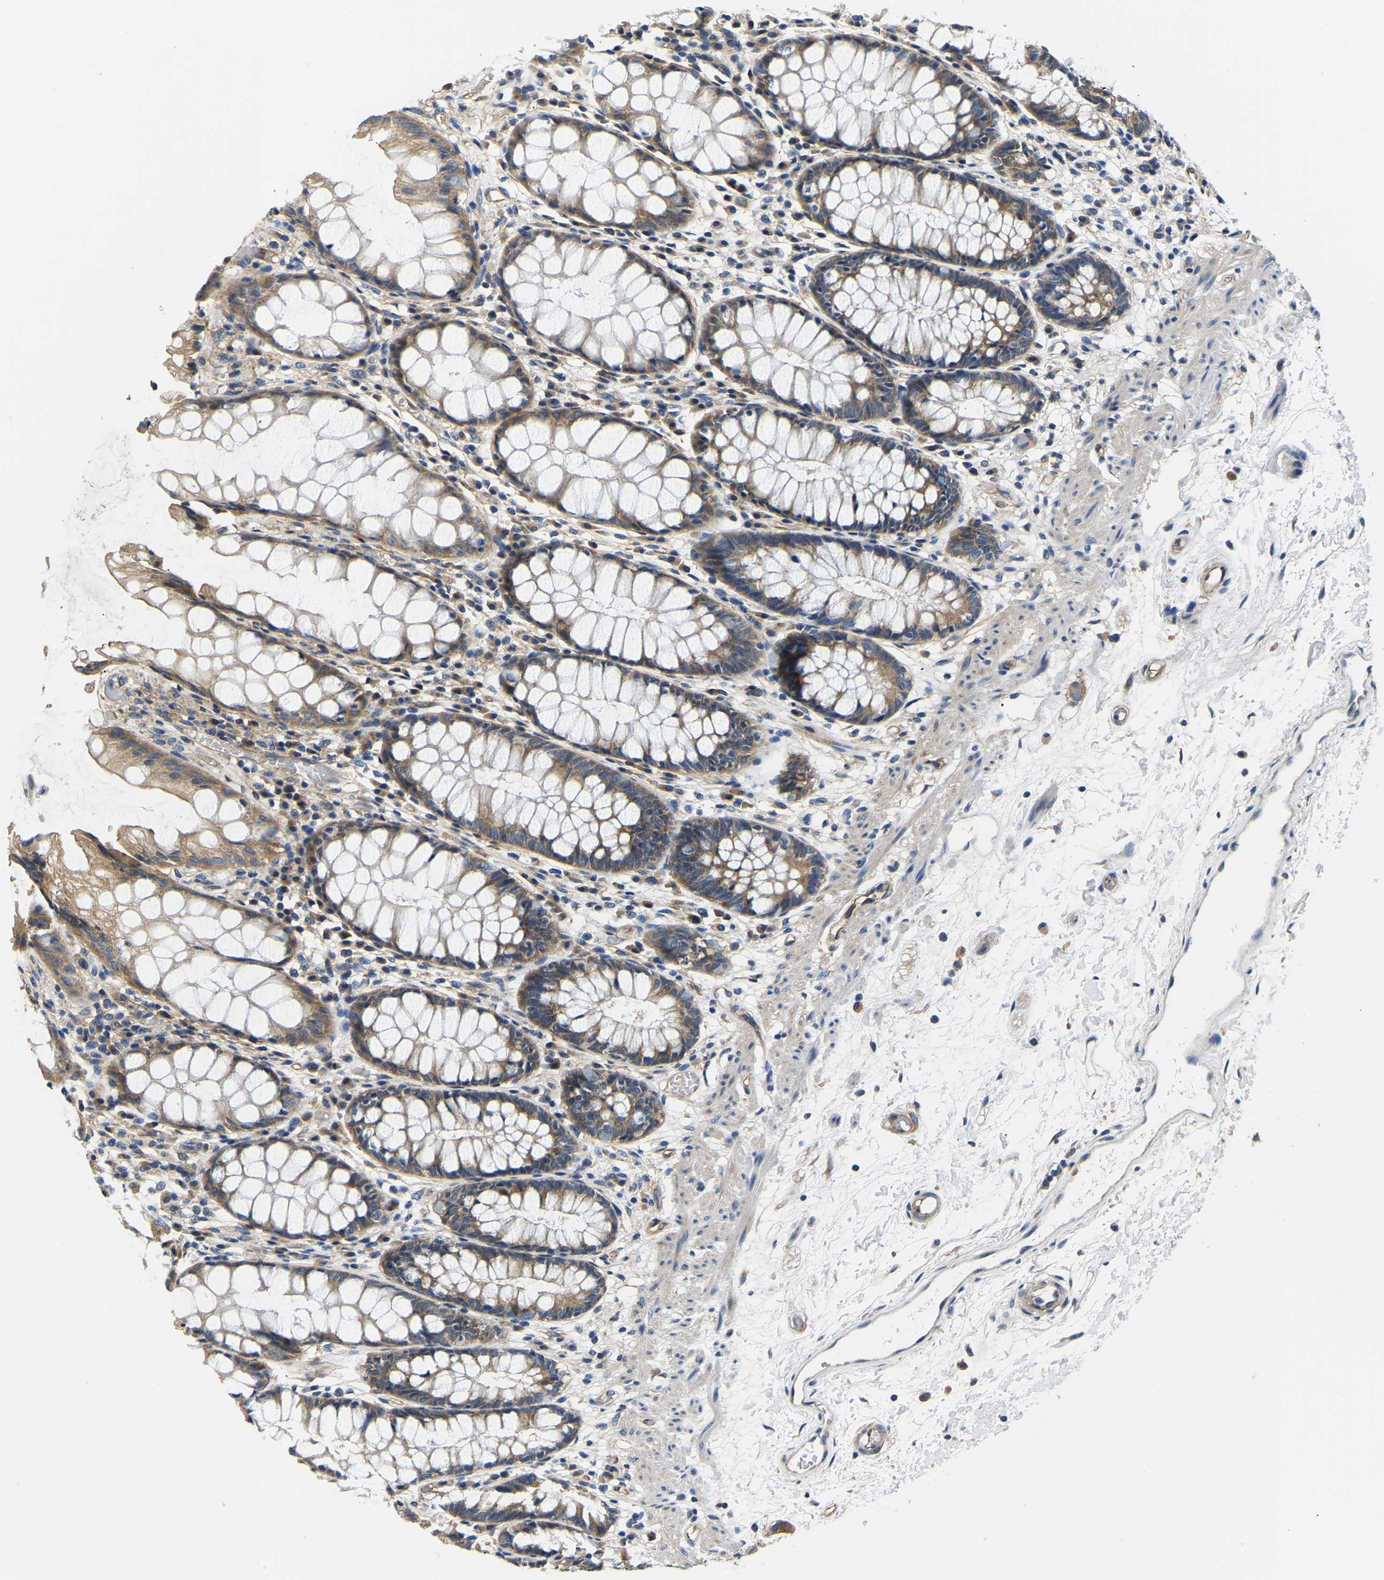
{"staining": {"intensity": "moderate", "quantity": ">75%", "location": "cytoplasmic/membranous"}, "tissue": "rectum", "cell_type": "Glandular cells", "image_type": "normal", "snomed": [{"axis": "morphology", "description": "Normal tissue, NOS"}, {"axis": "topography", "description": "Rectum"}], "caption": "Brown immunohistochemical staining in normal rectum shows moderate cytoplasmic/membranous positivity in approximately >75% of glandular cells. (IHC, brightfield microscopy, high magnification).", "gene": "CSDE1", "patient": {"sex": "male", "age": 64}}